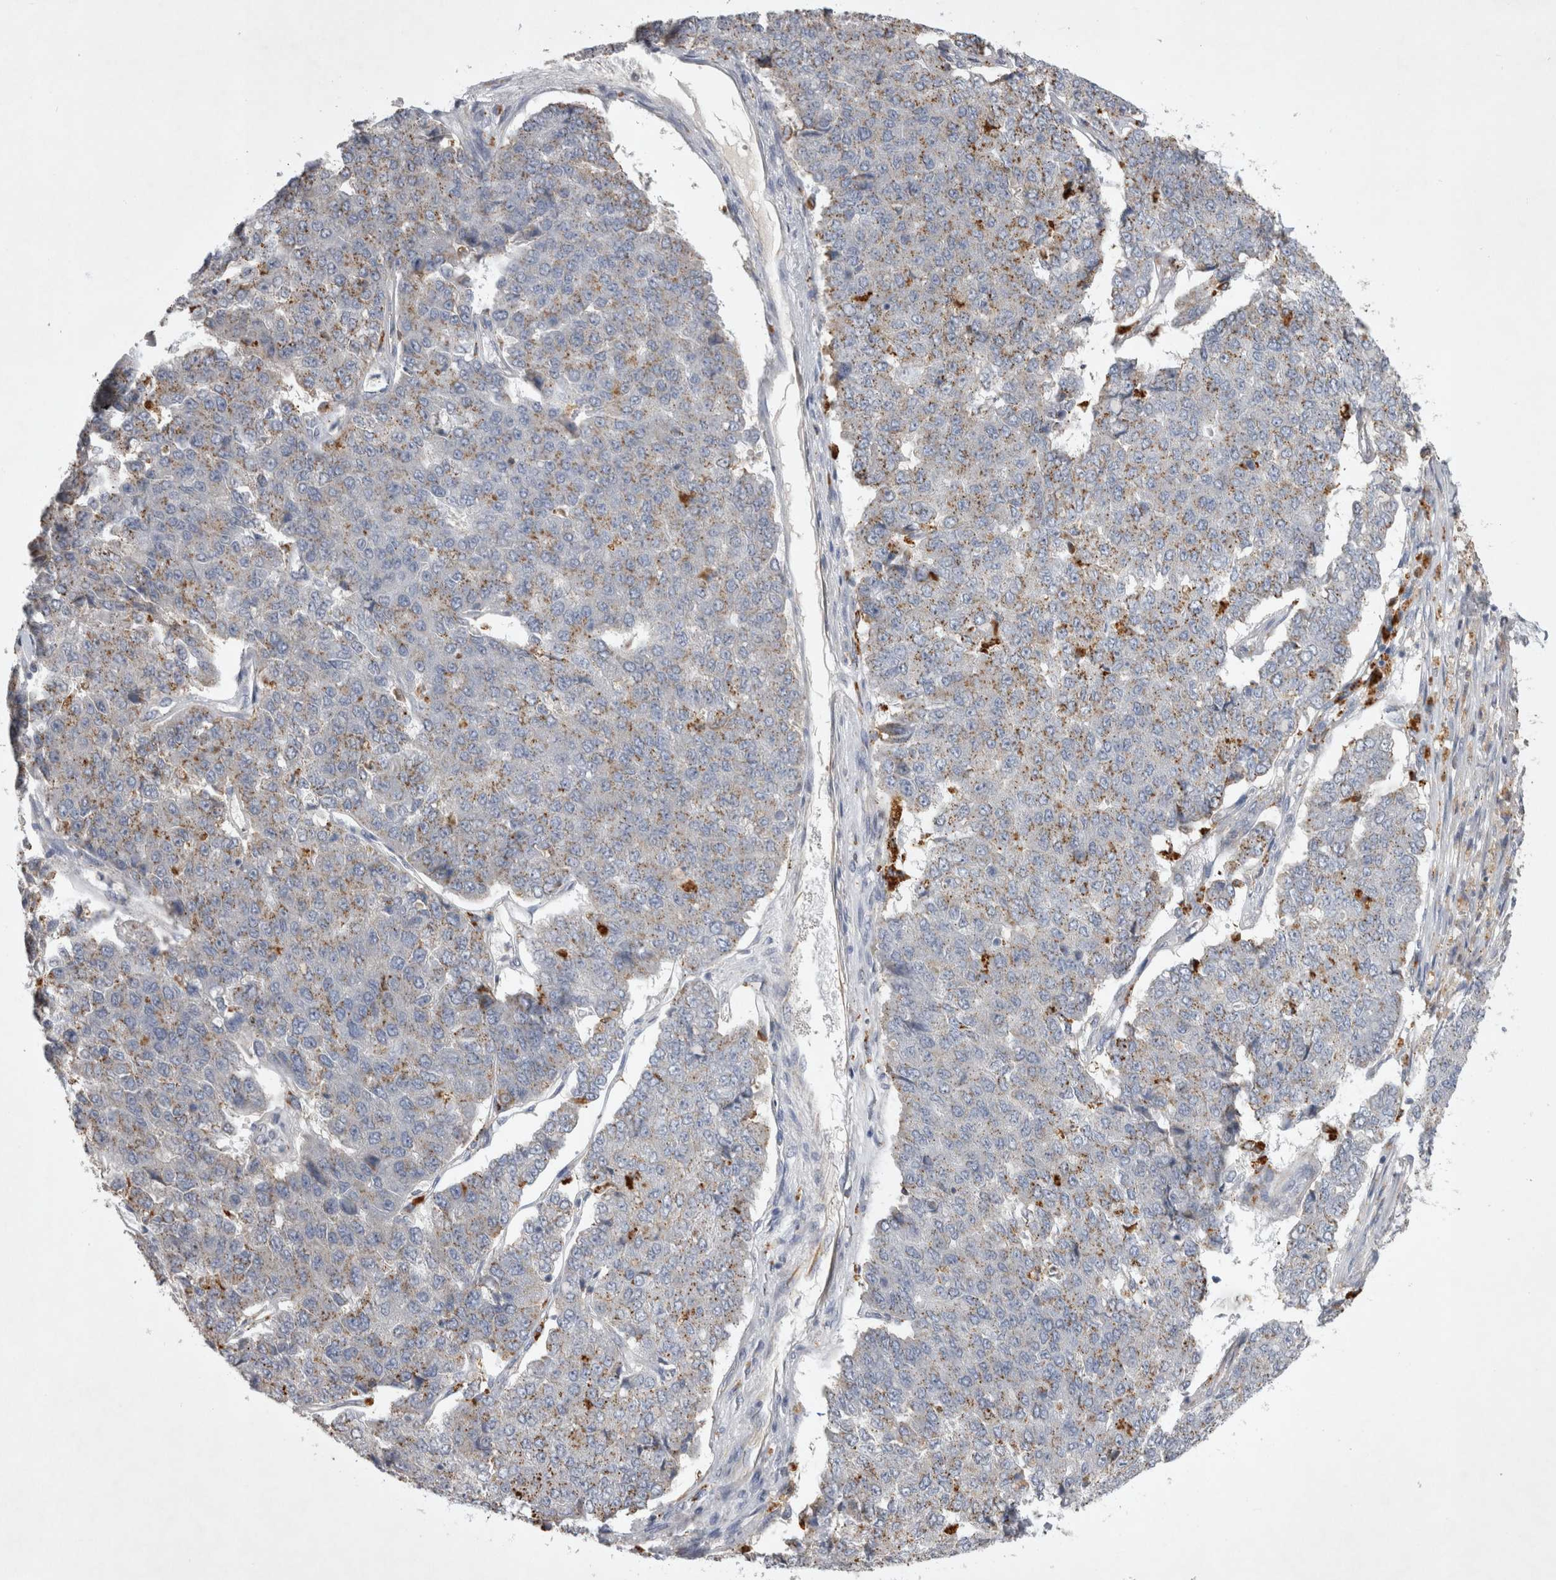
{"staining": {"intensity": "moderate", "quantity": "<25%", "location": "cytoplasmic/membranous"}, "tissue": "pancreatic cancer", "cell_type": "Tumor cells", "image_type": "cancer", "snomed": [{"axis": "morphology", "description": "Adenocarcinoma, NOS"}, {"axis": "topography", "description": "Pancreas"}], "caption": "Tumor cells show low levels of moderate cytoplasmic/membranous staining in about <25% of cells in adenocarcinoma (pancreatic).", "gene": "STRADB", "patient": {"sex": "male", "age": 50}}